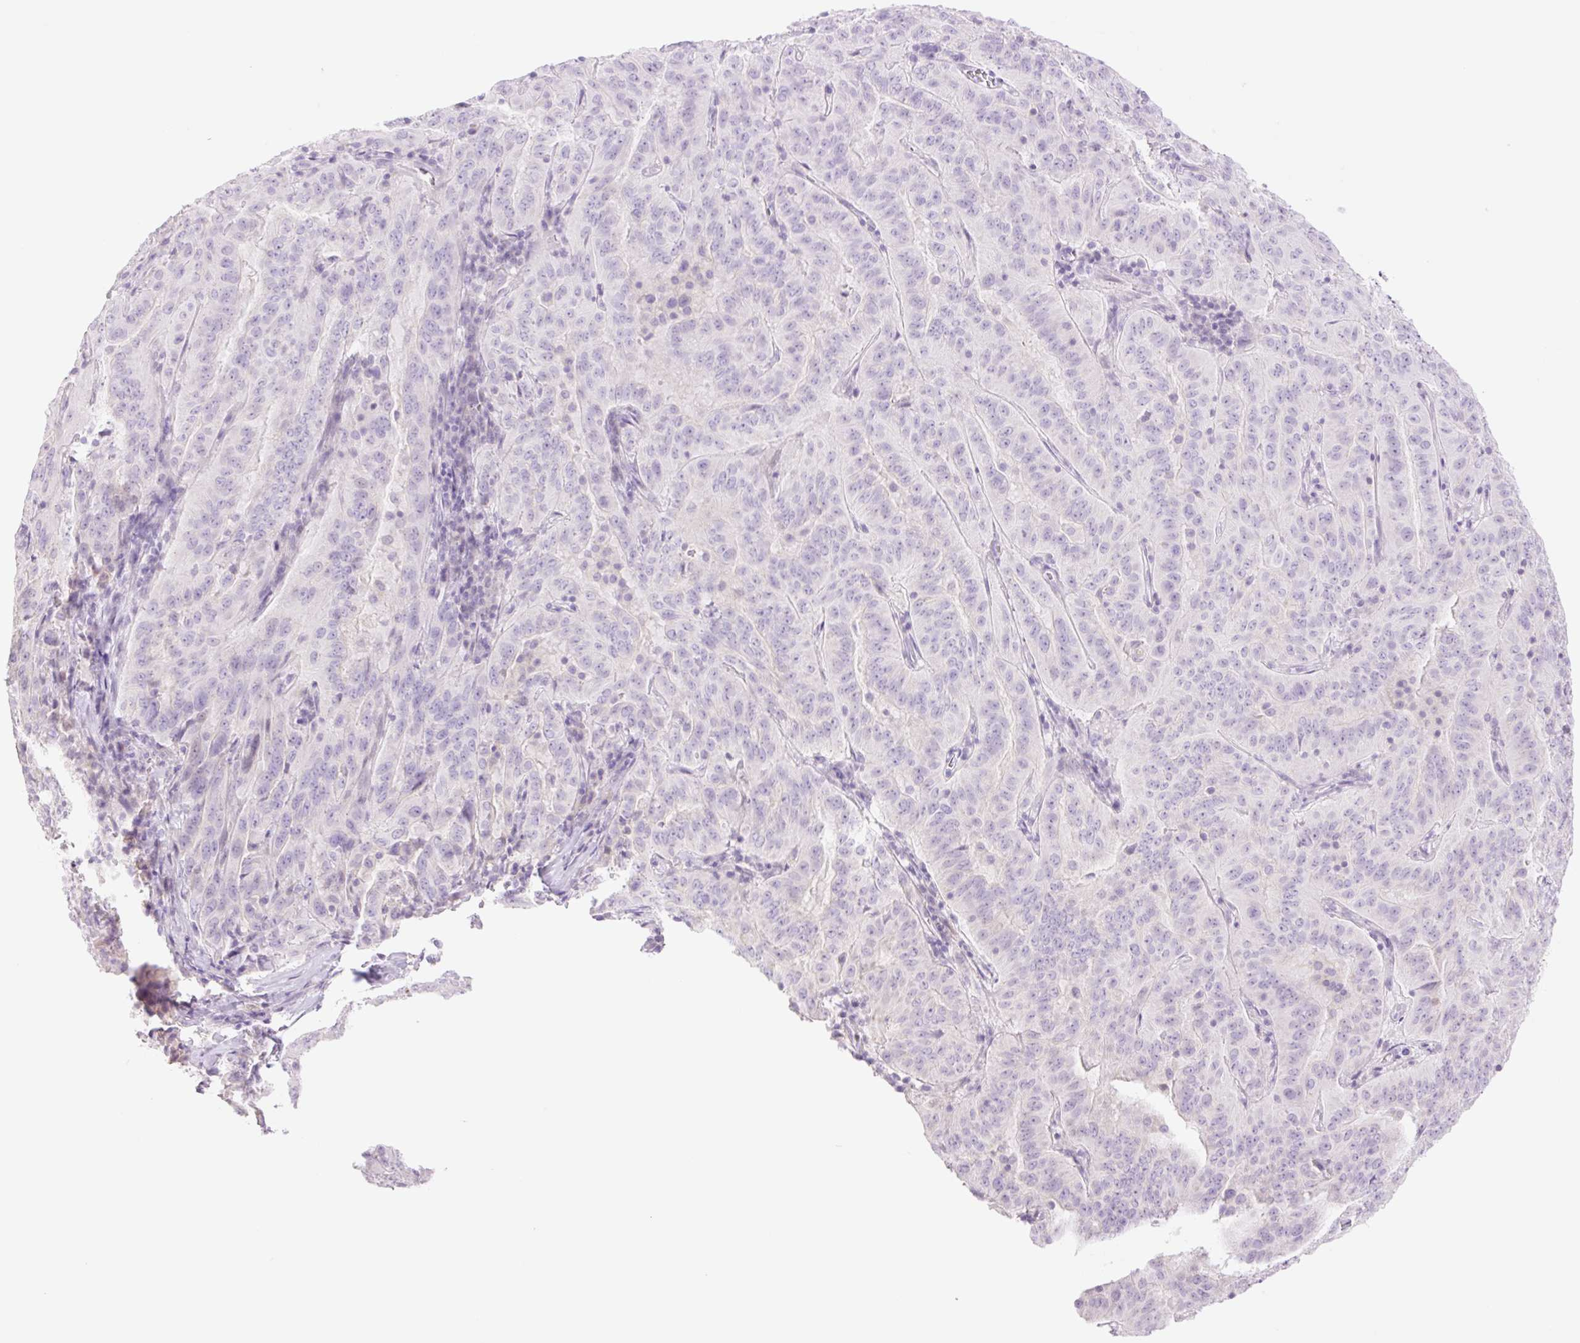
{"staining": {"intensity": "negative", "quantity": "none", "location": "none"}, "tissue": "pancreatic cancer", "cell_type": "Tumor cells", "image_type": "cancer", "snomed": [{"axis": "morphology", "description": "Adenocarcinoma, NOS"}, {"axis": "topography", "description": "Pancreas"}], "caption": "High magnification brightfield microscopy of pancreatic cancer stained with DAB (brown) and counterstained with hematoxylin (blue): tumor cells show no significant expression.", "gene": "TBX15", "patient": {"sex": "male", "age": 63}}